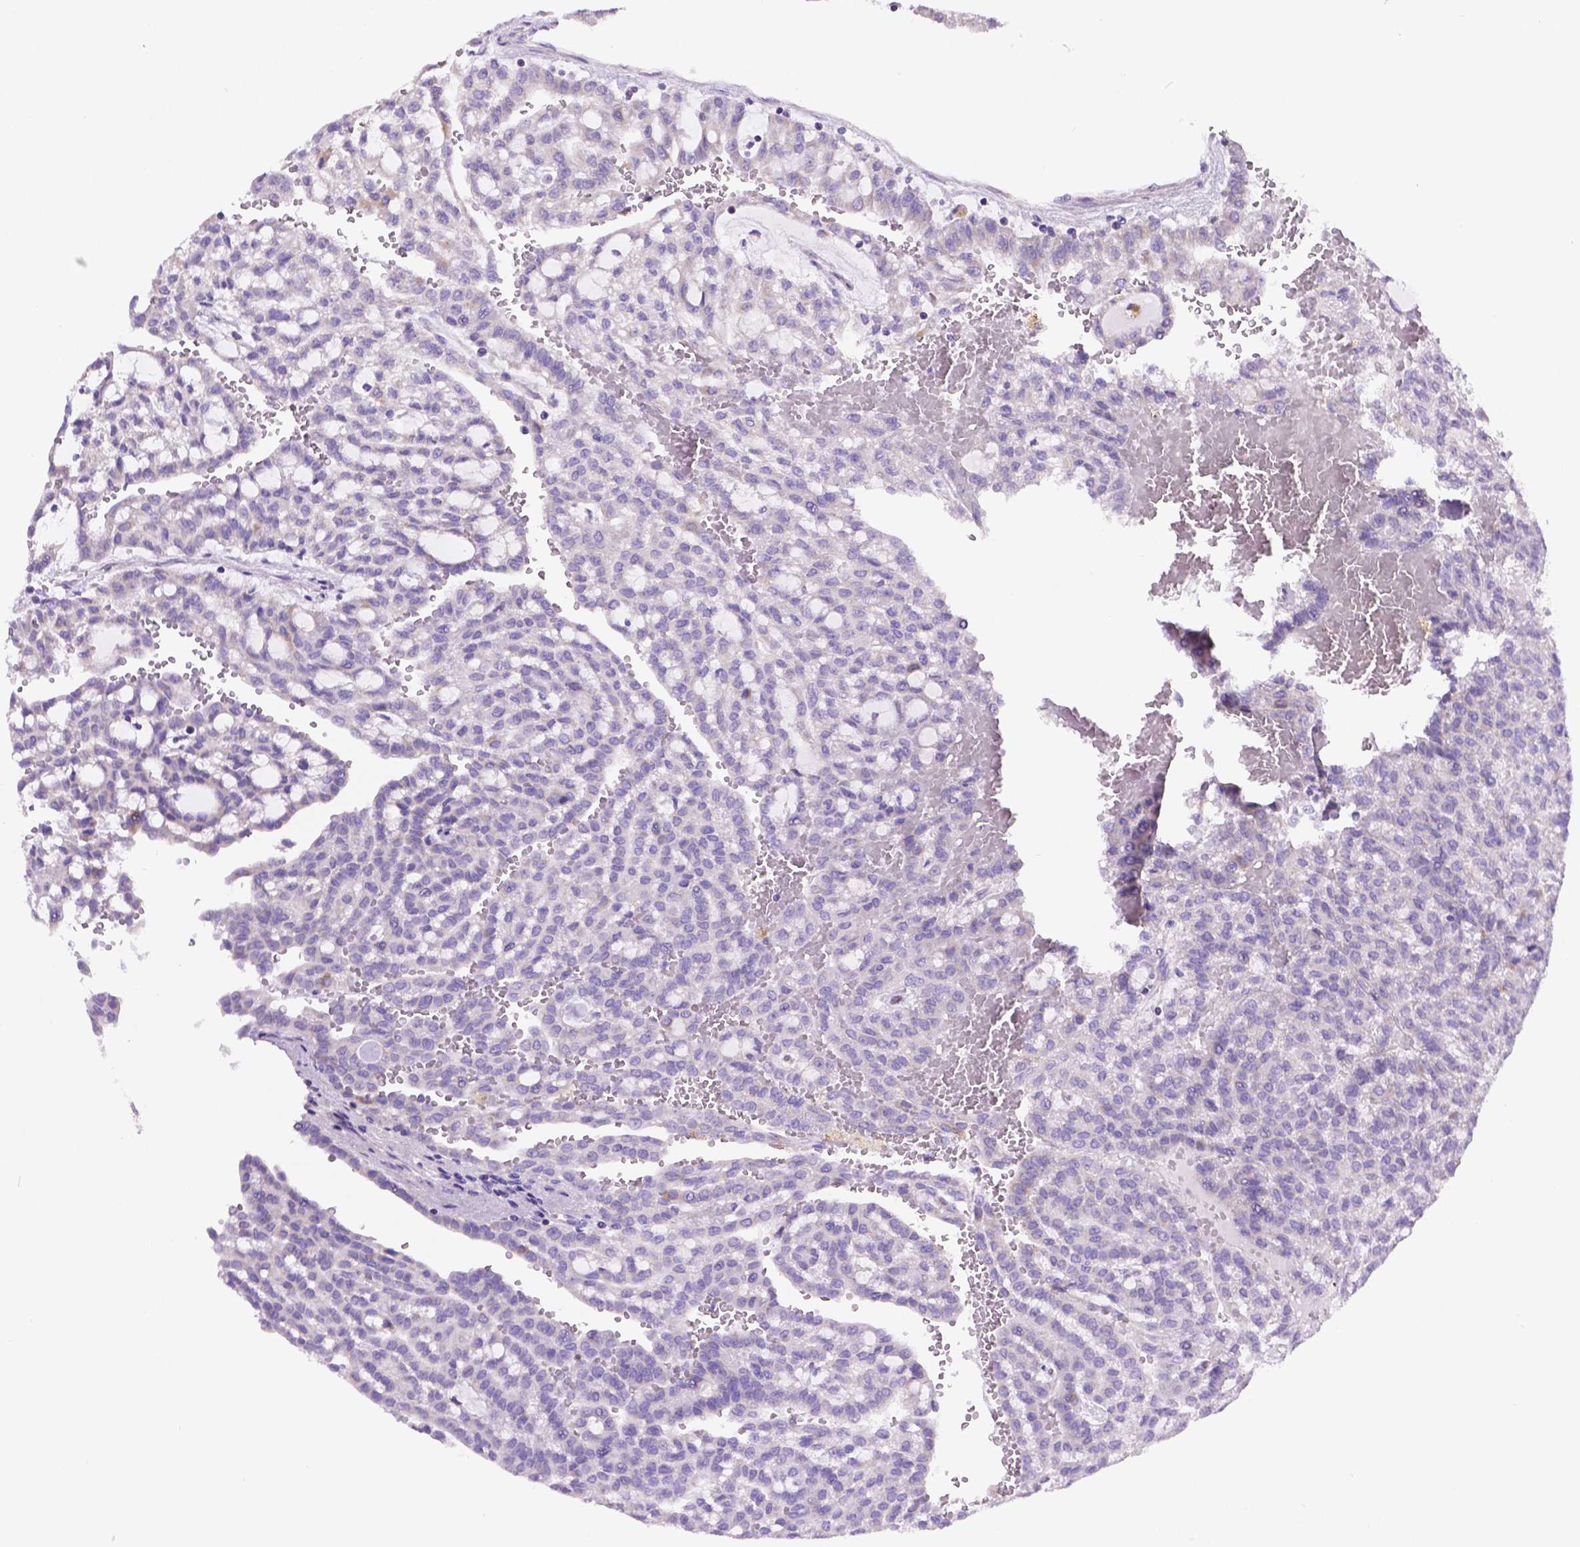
{"staining": {"intensity": "negative", "quantity": "none", "location": "none"}, "tissue": "renal cancer", "cell_type": "Tumor cells", "image_type": "cancer", "snomed": [{"axis": "morphology", "description": "Adenocarcinoma, NOS"}, {"axis": "topography", "description": "Kidney"}], "caption": "Immunohistochemistry (IHC) histopathology image of neoplastic tissue: renal cancer (adenocarcinoma) stained with DAB (3,3'-diaminobenzidine) demonstrates no significant protein positivity in tumor cells.", "gene": "CSPG5", "patient": {"sex": "male", "age": 63}}